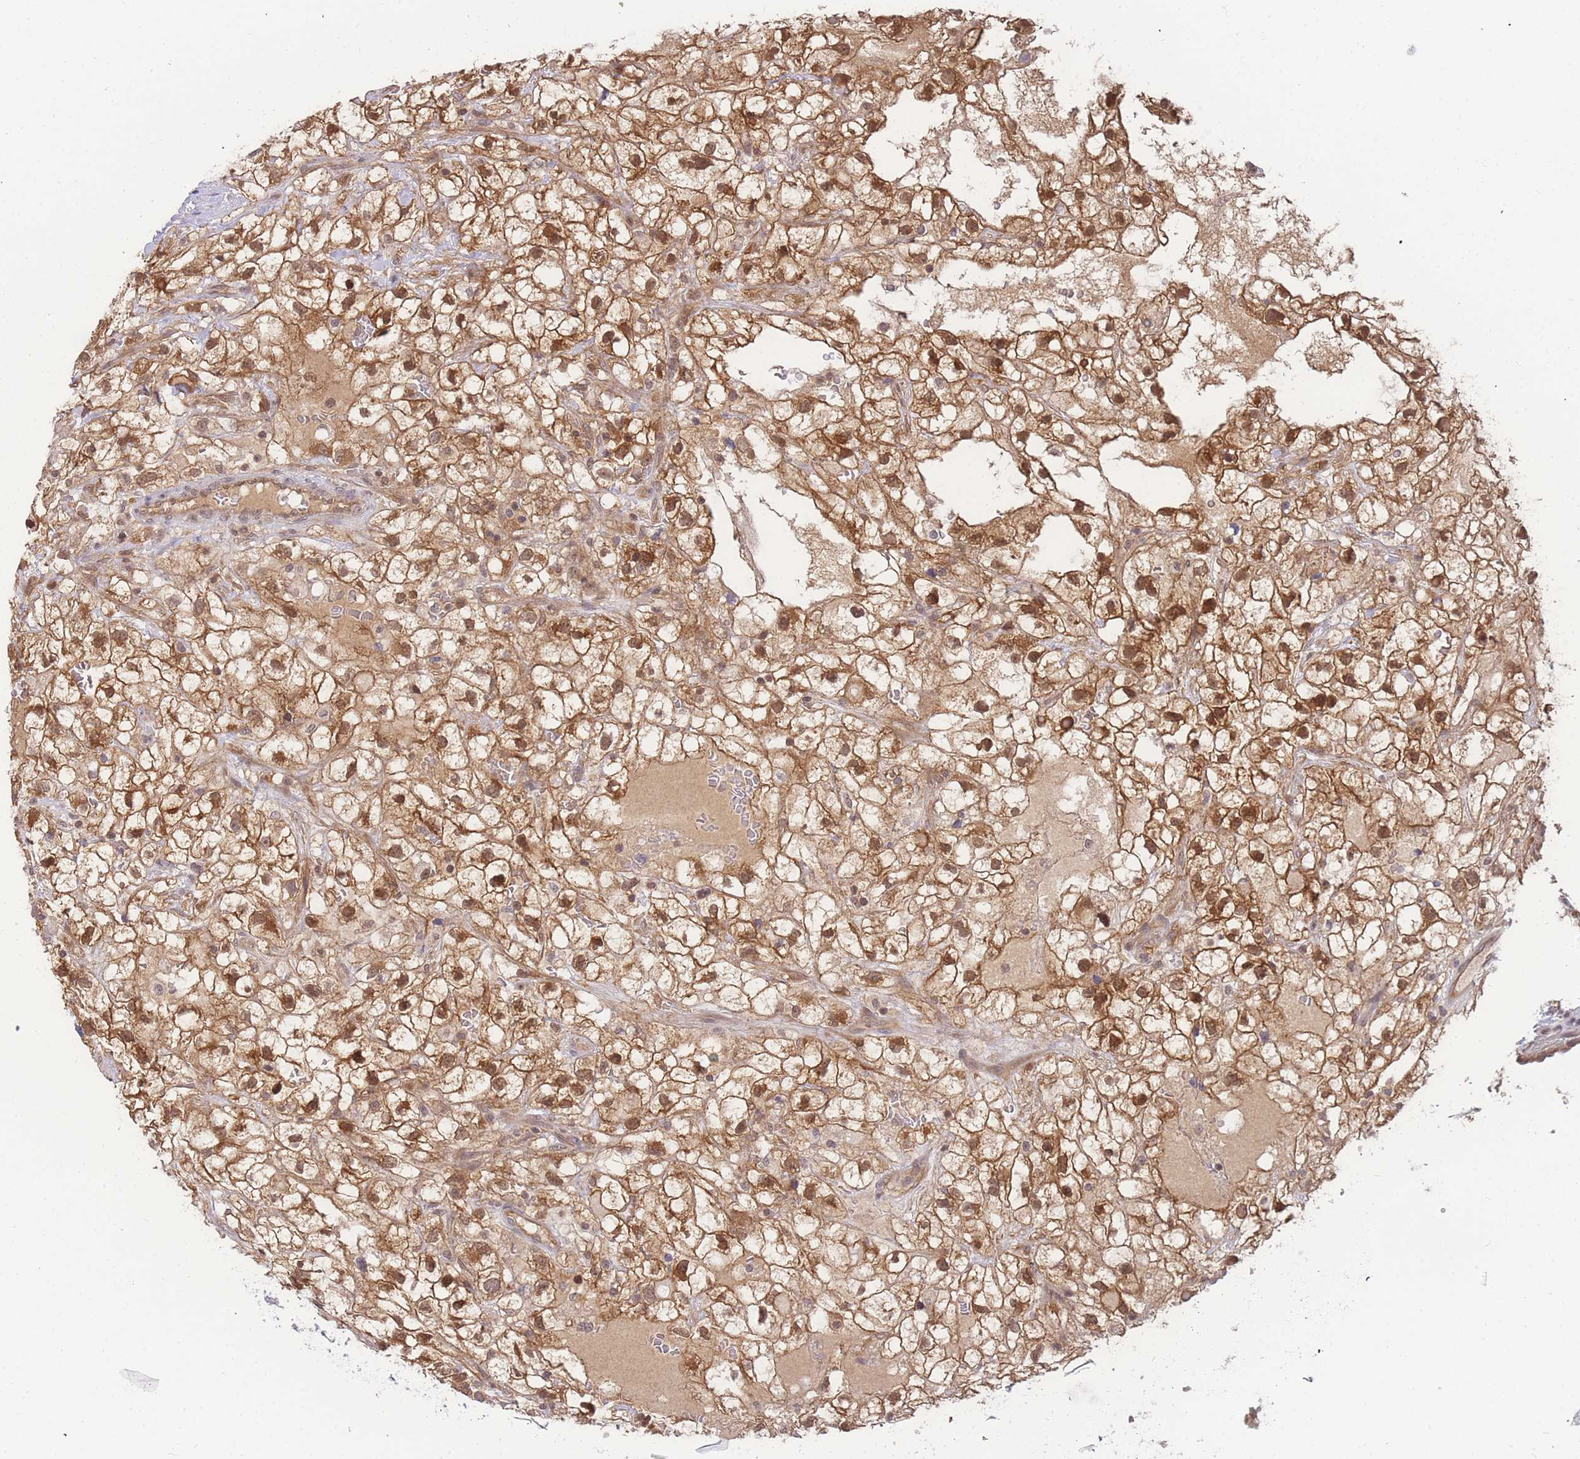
{"staining": {"intensity": "strong", "quantity": ">75%", "location": "cytoplasmic/membranous,nuclear"}, "tissue": "renal cancer", "cell_type": "Tumor cells", "image_type": "cancer", "snomed": [{"axis": "morphology", "description": "Adenocarcinoma, NOS"}, {"axis": "topography", "description": "Kidney"}], "caption": "Brown immunohistochemical staining in renal adenocarcinoma exhibits strong cytoplasmic/membranous and nuclear staining in approximately >75% of tumor cells.", "gene": "KIAA1191", "patient": {"sex": "male", "age": 59}}